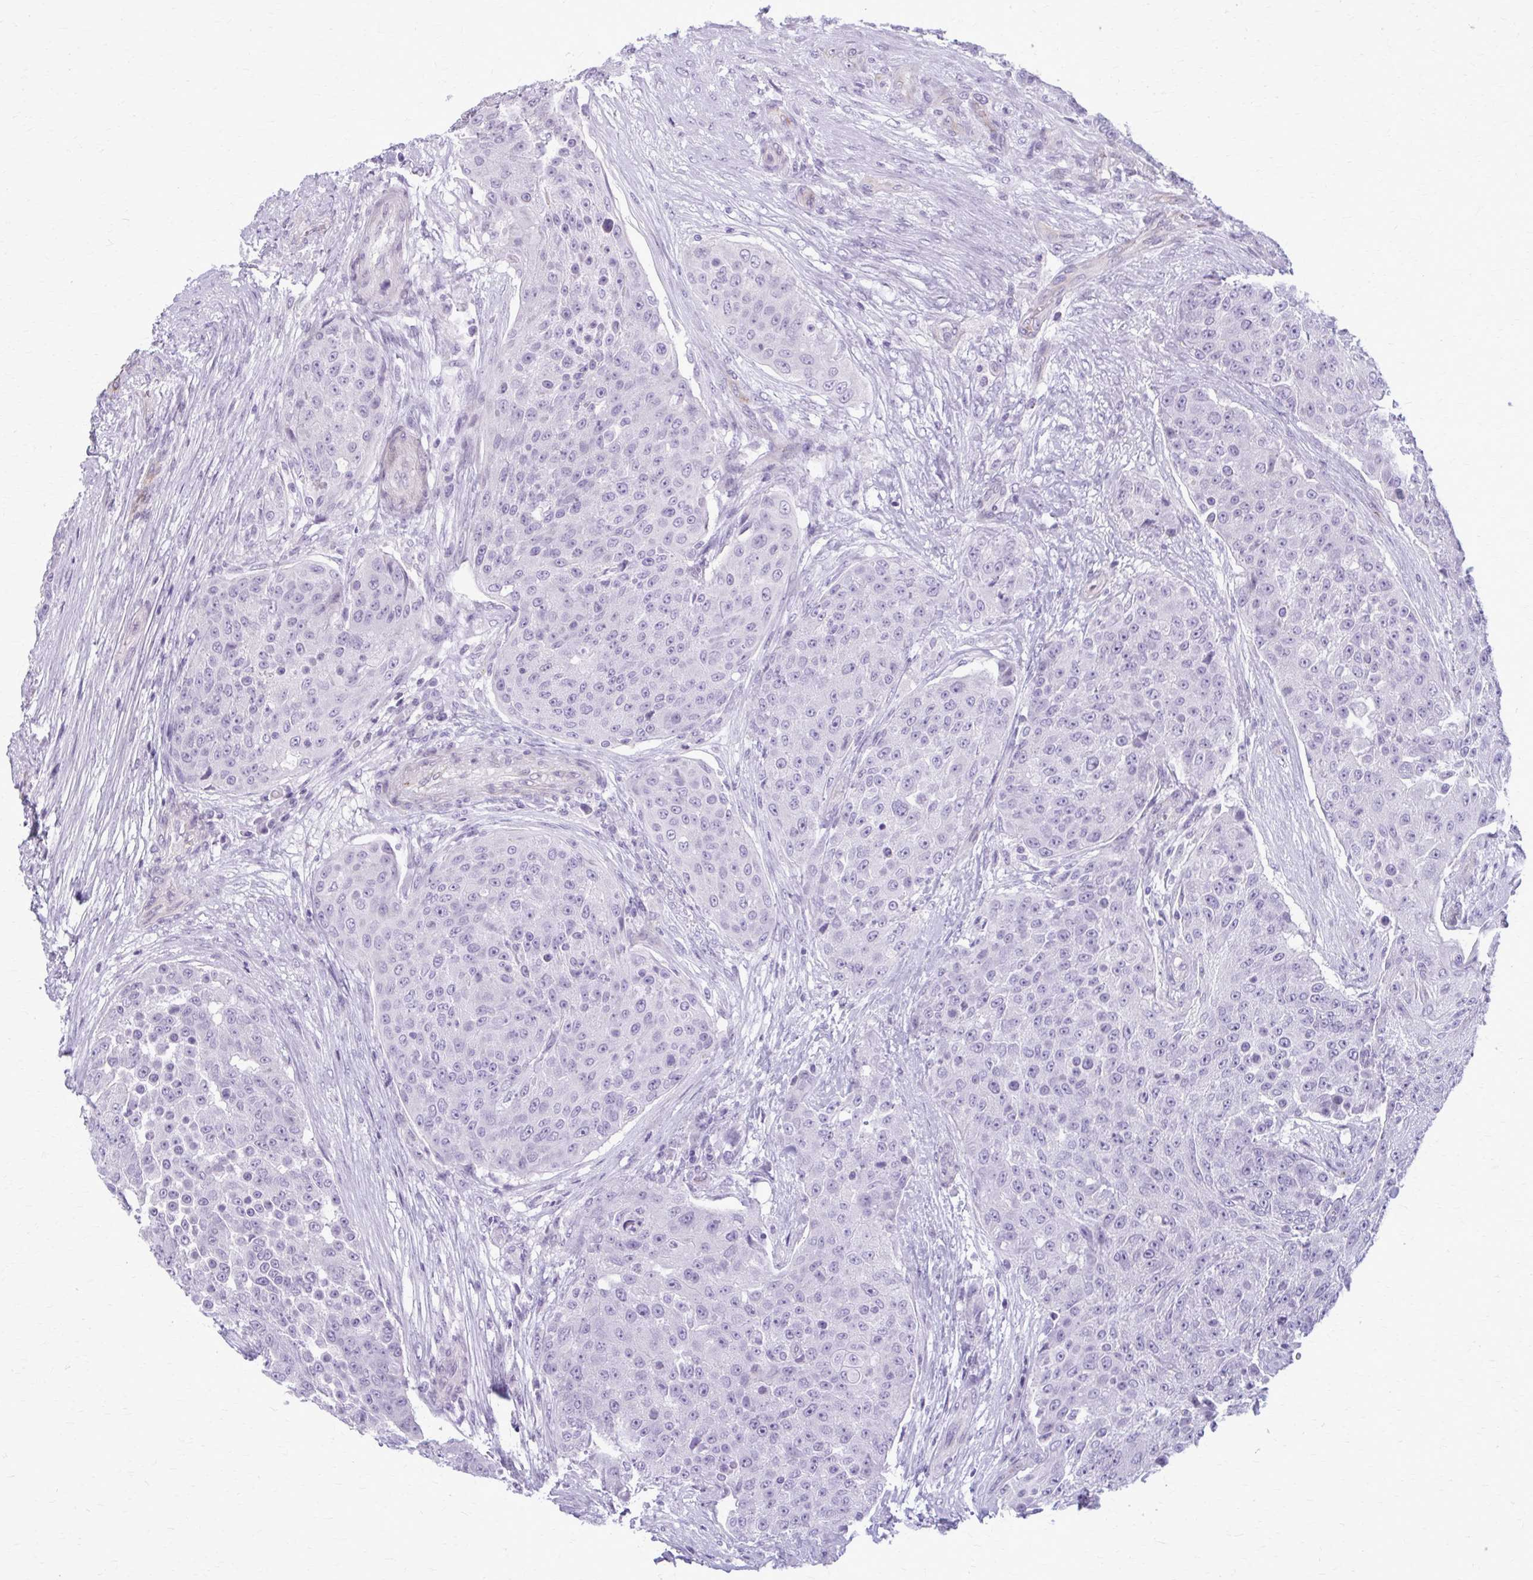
{"staining": {"intensity": "negative", "quantity": "none", "location": "none"}, "tissue": "urothelial cancer", "cell_type": "Tumor cells", "image_type": "cancer", "snomed": [{"axis": "morphology", "description": "Urothelial carcinoma, High grade"}, {"axis": "topography", "description": "Urinary bladder"}], "caption": "This is a histopathology image of IHC staining of high-grade urothelial carcinoma, which shows no staining in tumor cells.", "gene": "CASQ2", "patient": {"sex": "female", "age": 63}}